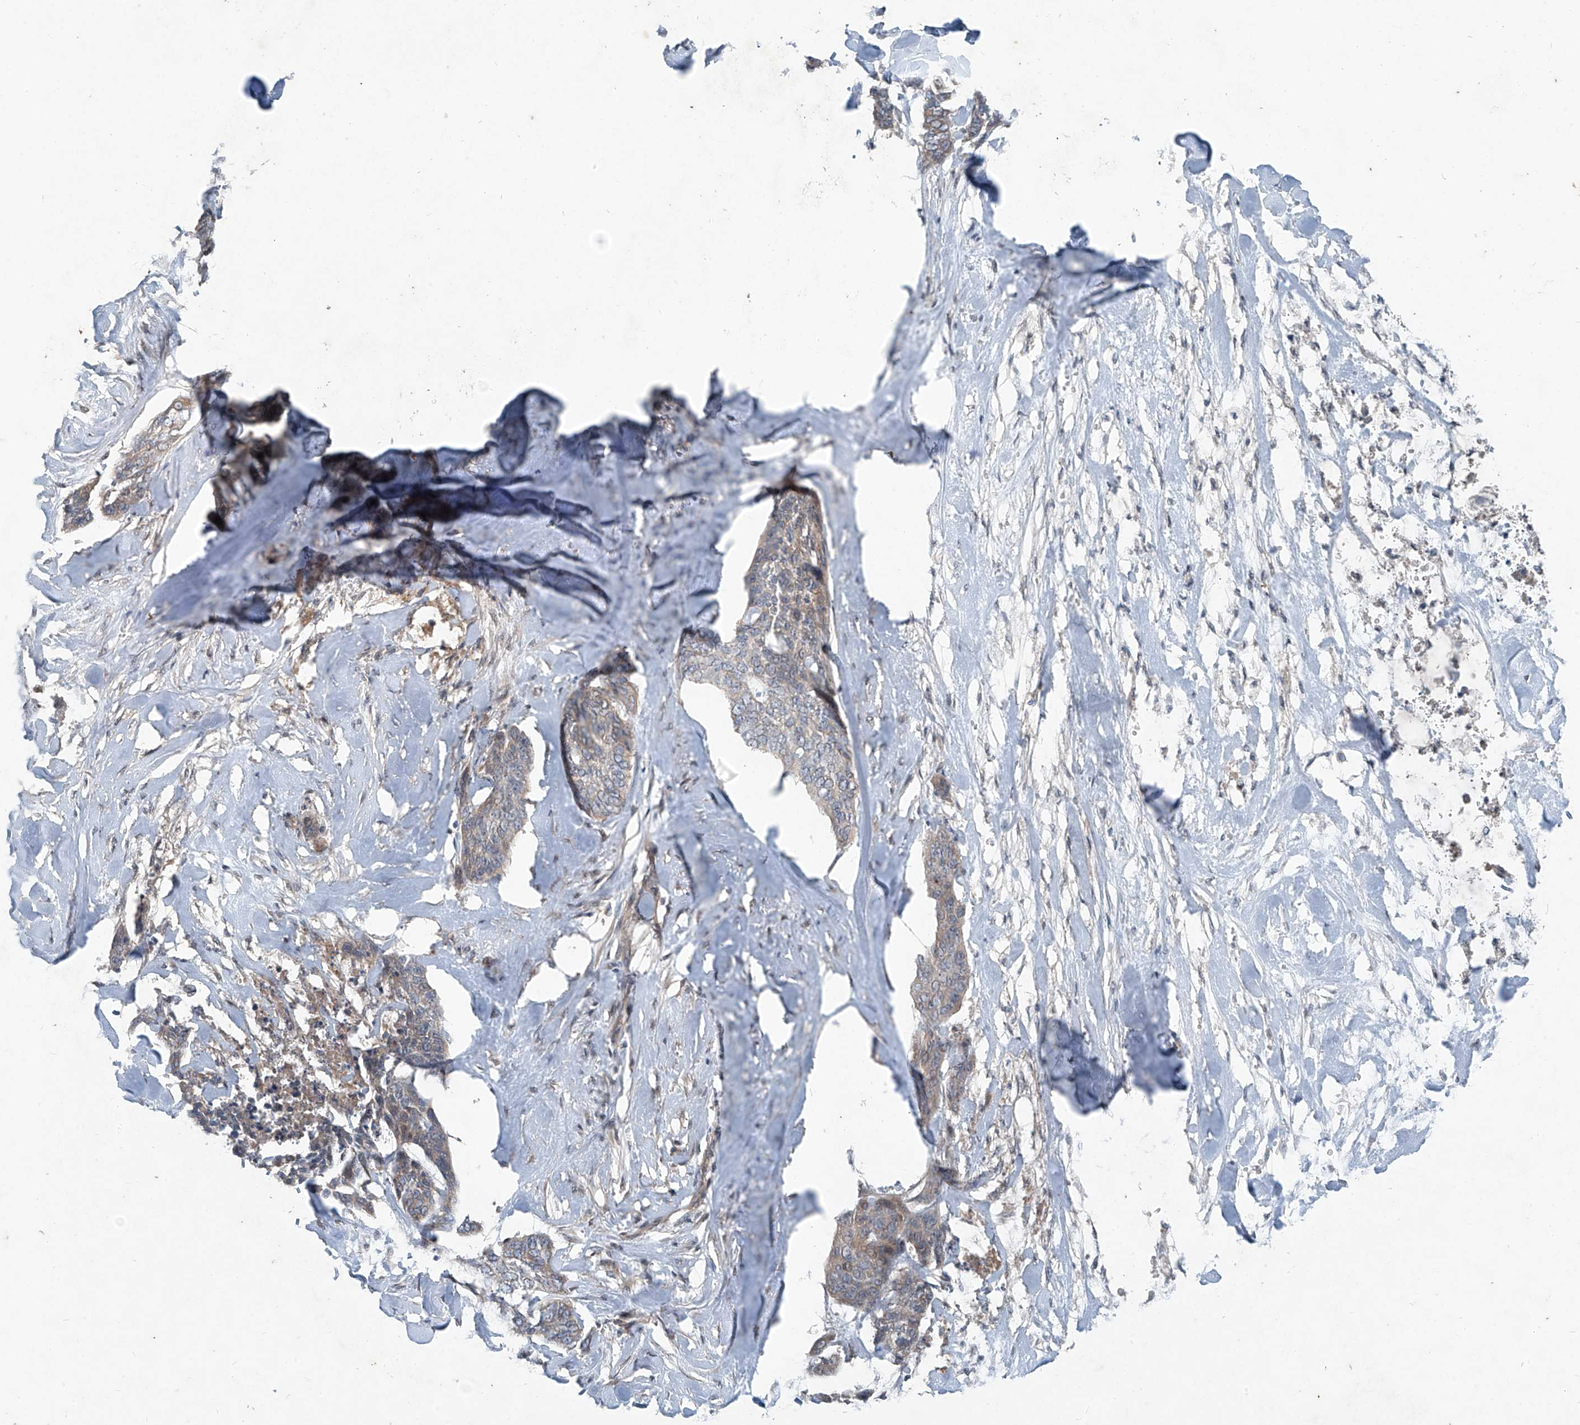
{"staining": {"intensity": "weak", "quantity": "<25%", "location": "cytoplasmic/membranous"}, "tissue": "skin cancer", "cell_type": "Tumor cells", "image_type": "cancer", "snomed": [{"axis": "morphology", "description": "Basal cell carcinoma"}, {"axis": "topography", "description": "Skin"}], "caption": "Skin basal cell carcinoma was stained to show a protein in brown. There is no significant staining in tumor cells.", "gene": "FOXRED2", "patient": {"sex": "female", "age": 64}}